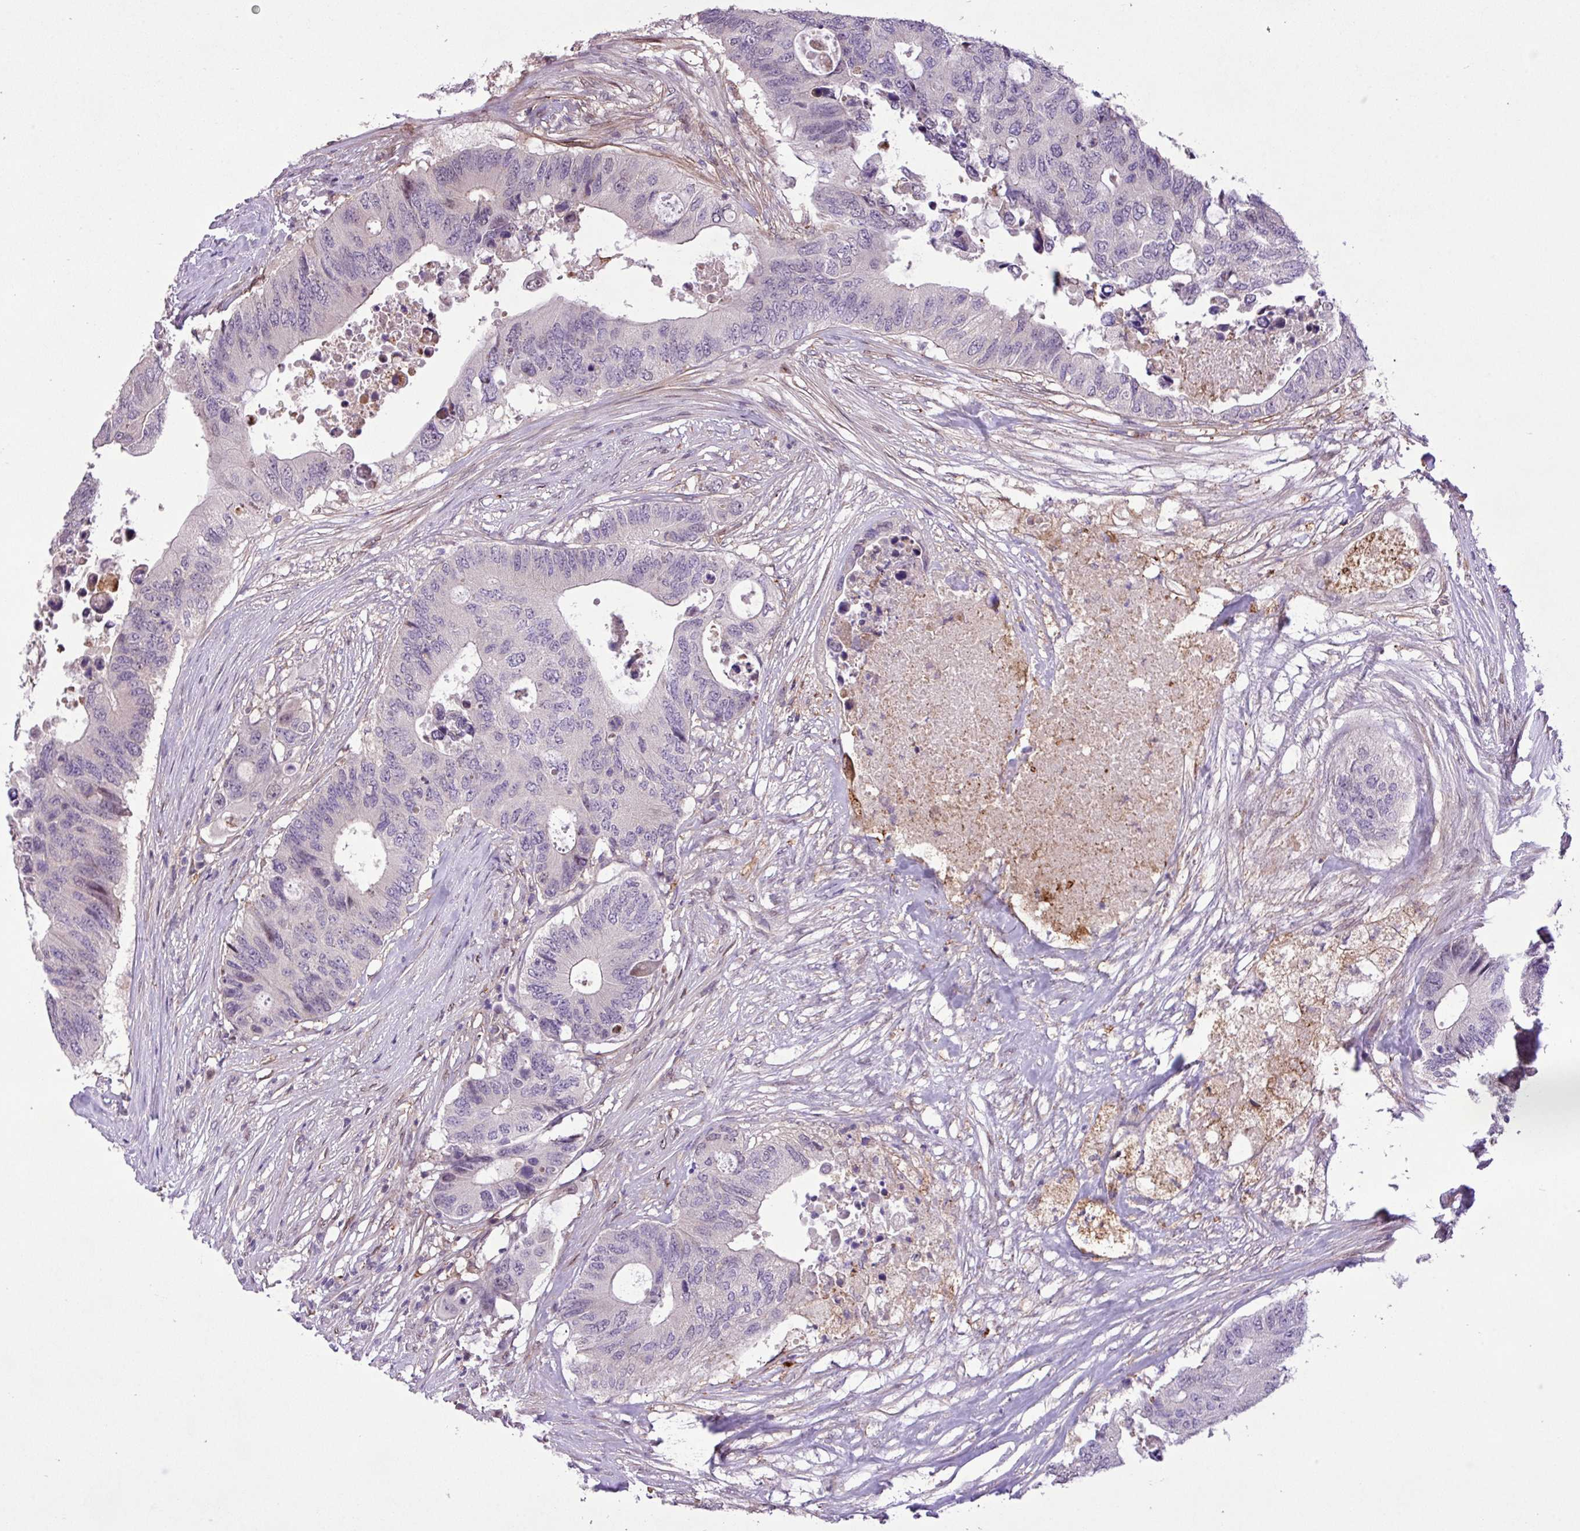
{"staining": {"intensity": "negative", "quantity": "none", "location": "none"}, "tissue": "colorectal cancer", "cell_type": "Tumor cells", "image_type": "cancer", "snomed": [{"axis": "morphology", "description": "Adenocarcinoma, NOS"}, {"axis": "topography", "description": "Colon"}], "caption": "Photomicrograph shows no protein expression in tumor cells of colorectal adenocarcinoma tissue.", "gene": "RPP25L", "patient": {"sex": "male", "age": 71}}